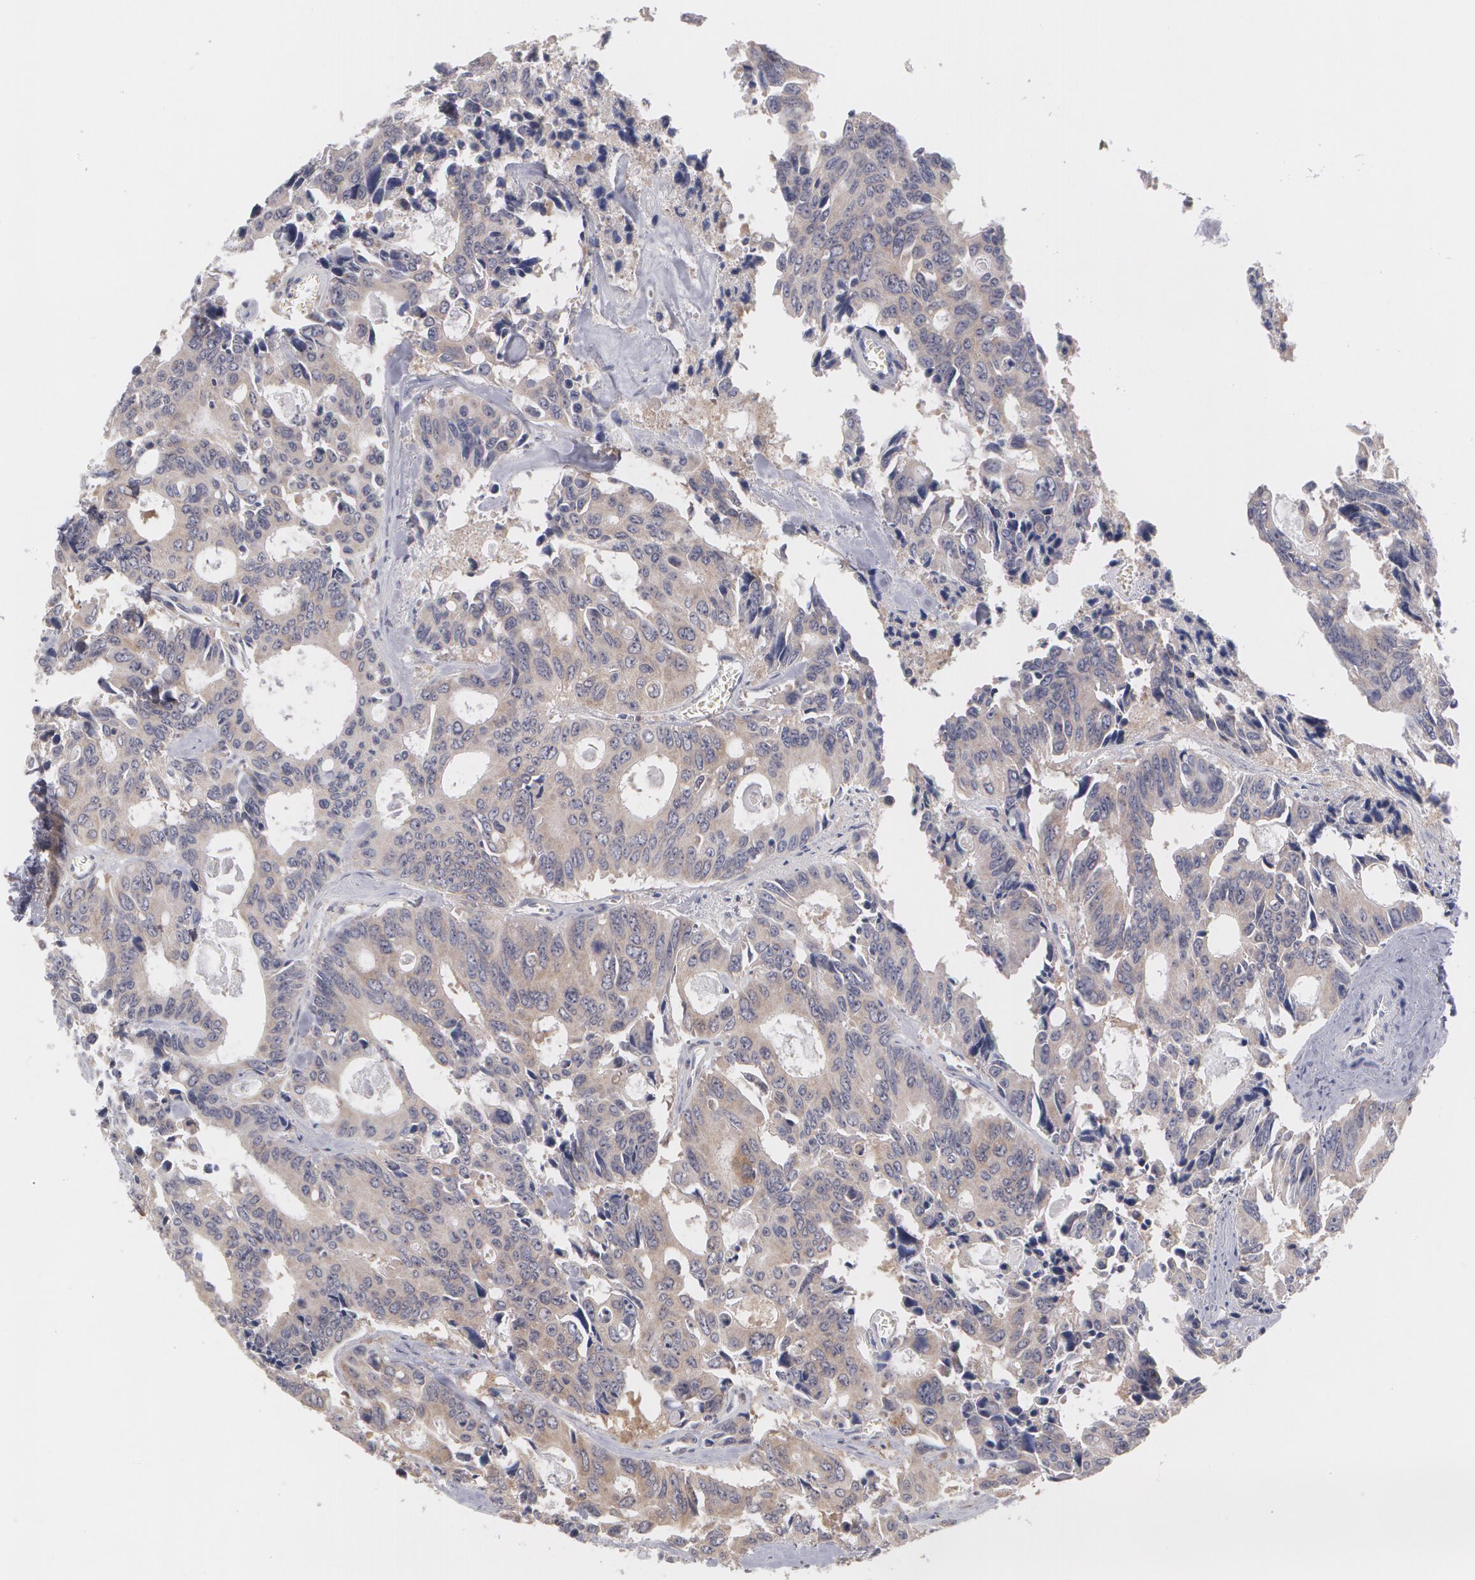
{"staining": {"intensity": "moderate", "quantity": ">75%", "location": "cytoplasmic/membranous"}, "tissue": "colorectal cancer", "cell_type": "Tumor cells", "image_type": "cancer", "snomed": [{"axis": "morphology", "description": "Adenocarcinoma, NOS"}, {"axis": "topography", "description": "Rectum"}], "caption": "Colorectal cancer stained with a protein marker demonstrates moderate staining in tumor cells.", "gene": "MTHFD1", "patient": {"sex": "male", "age": 76}}